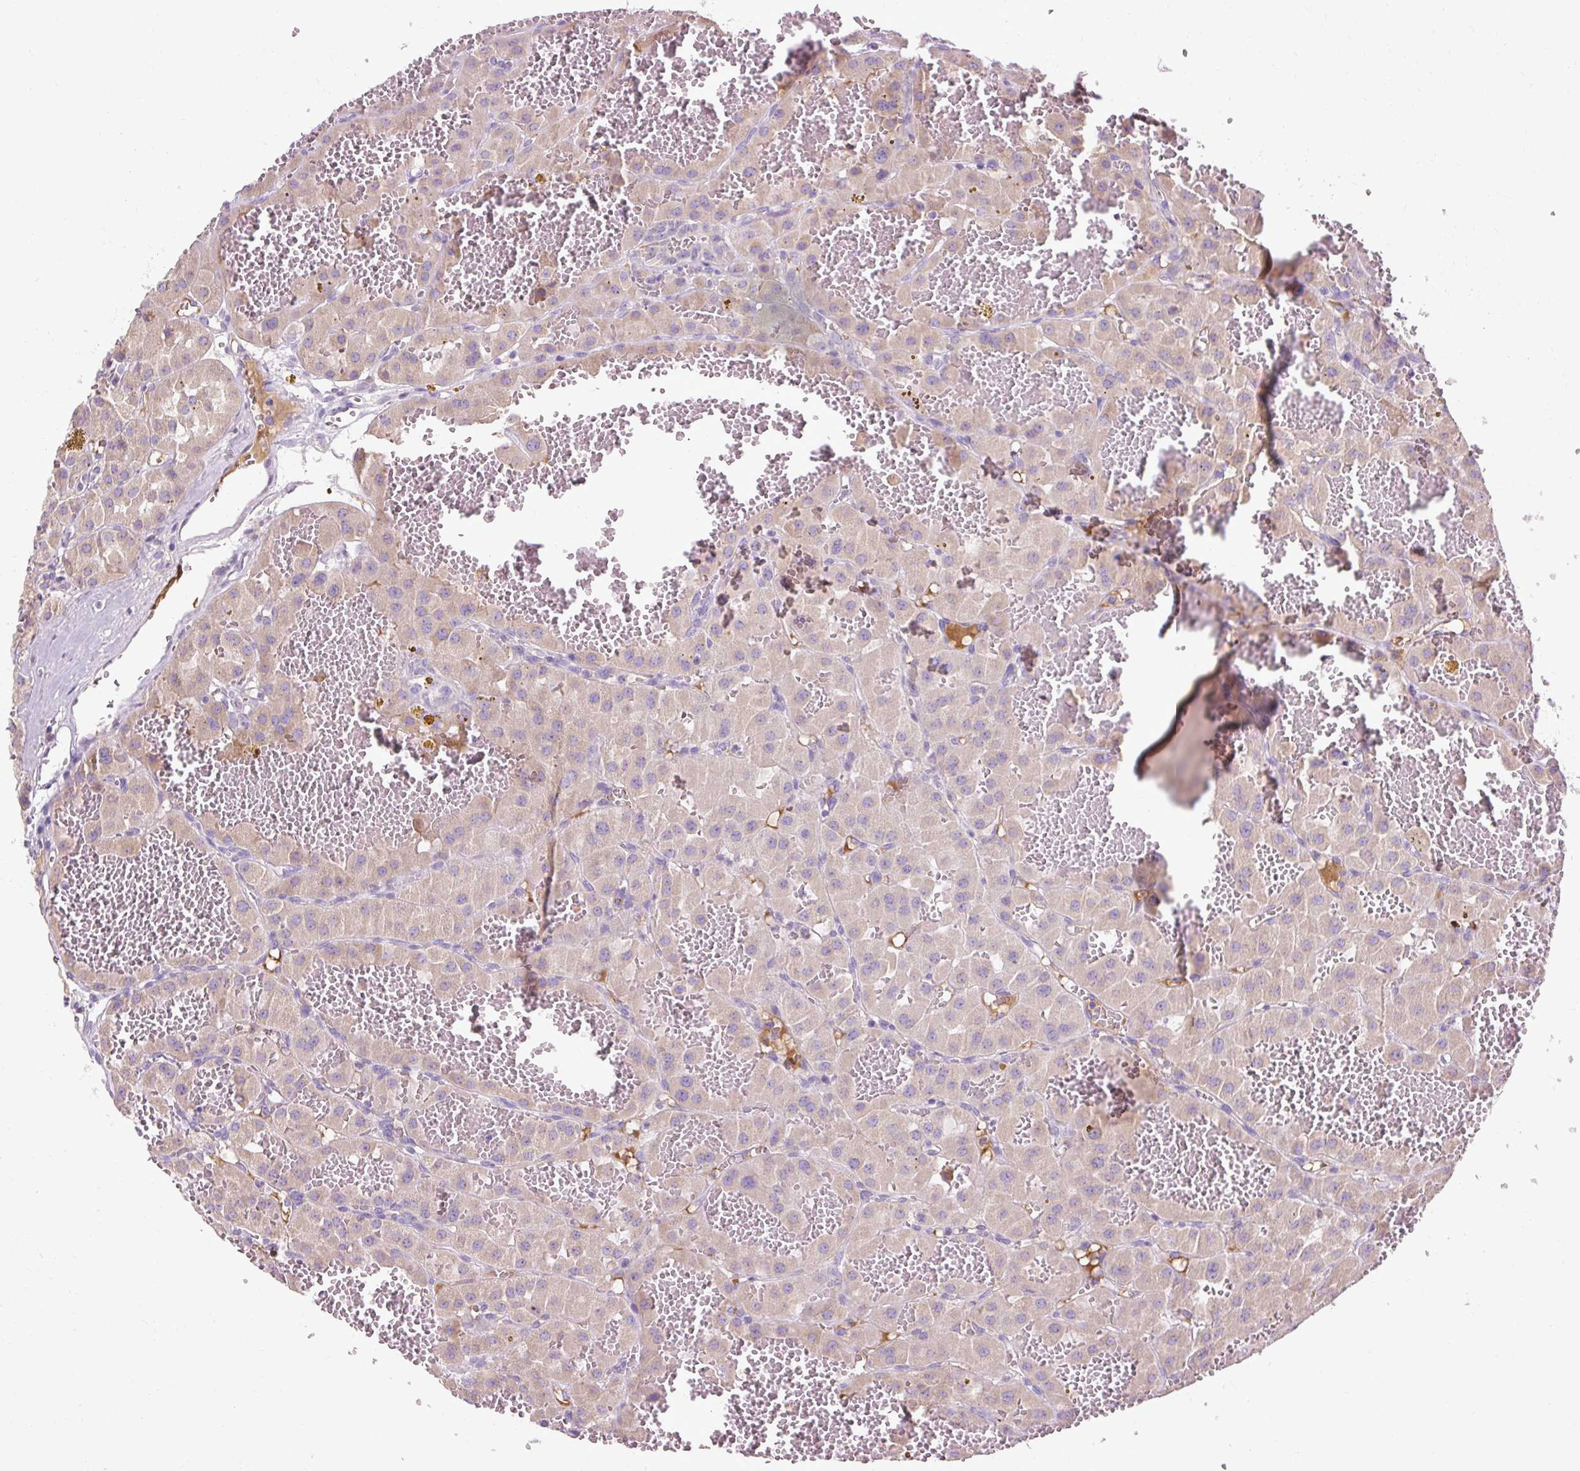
{"staining": {"intensity": "weak", "quantity": "<25%", "location": "cytoplasmic/membranous"}, "tissue": "renal cancer", "cell_type": "Tumor cells", "image_type": "cancer", "snomed": [{"axis": "morphology", "description": "Carcinoma, NOS"}, {"axis": "topography", "description": "Kidney"}], "caption": "Carcinoma (renal) stained for a protein using IHC displays no expression tumor cells.", "gene": "ARRDC2", "patient": {"sex": "female", "age": 75}}